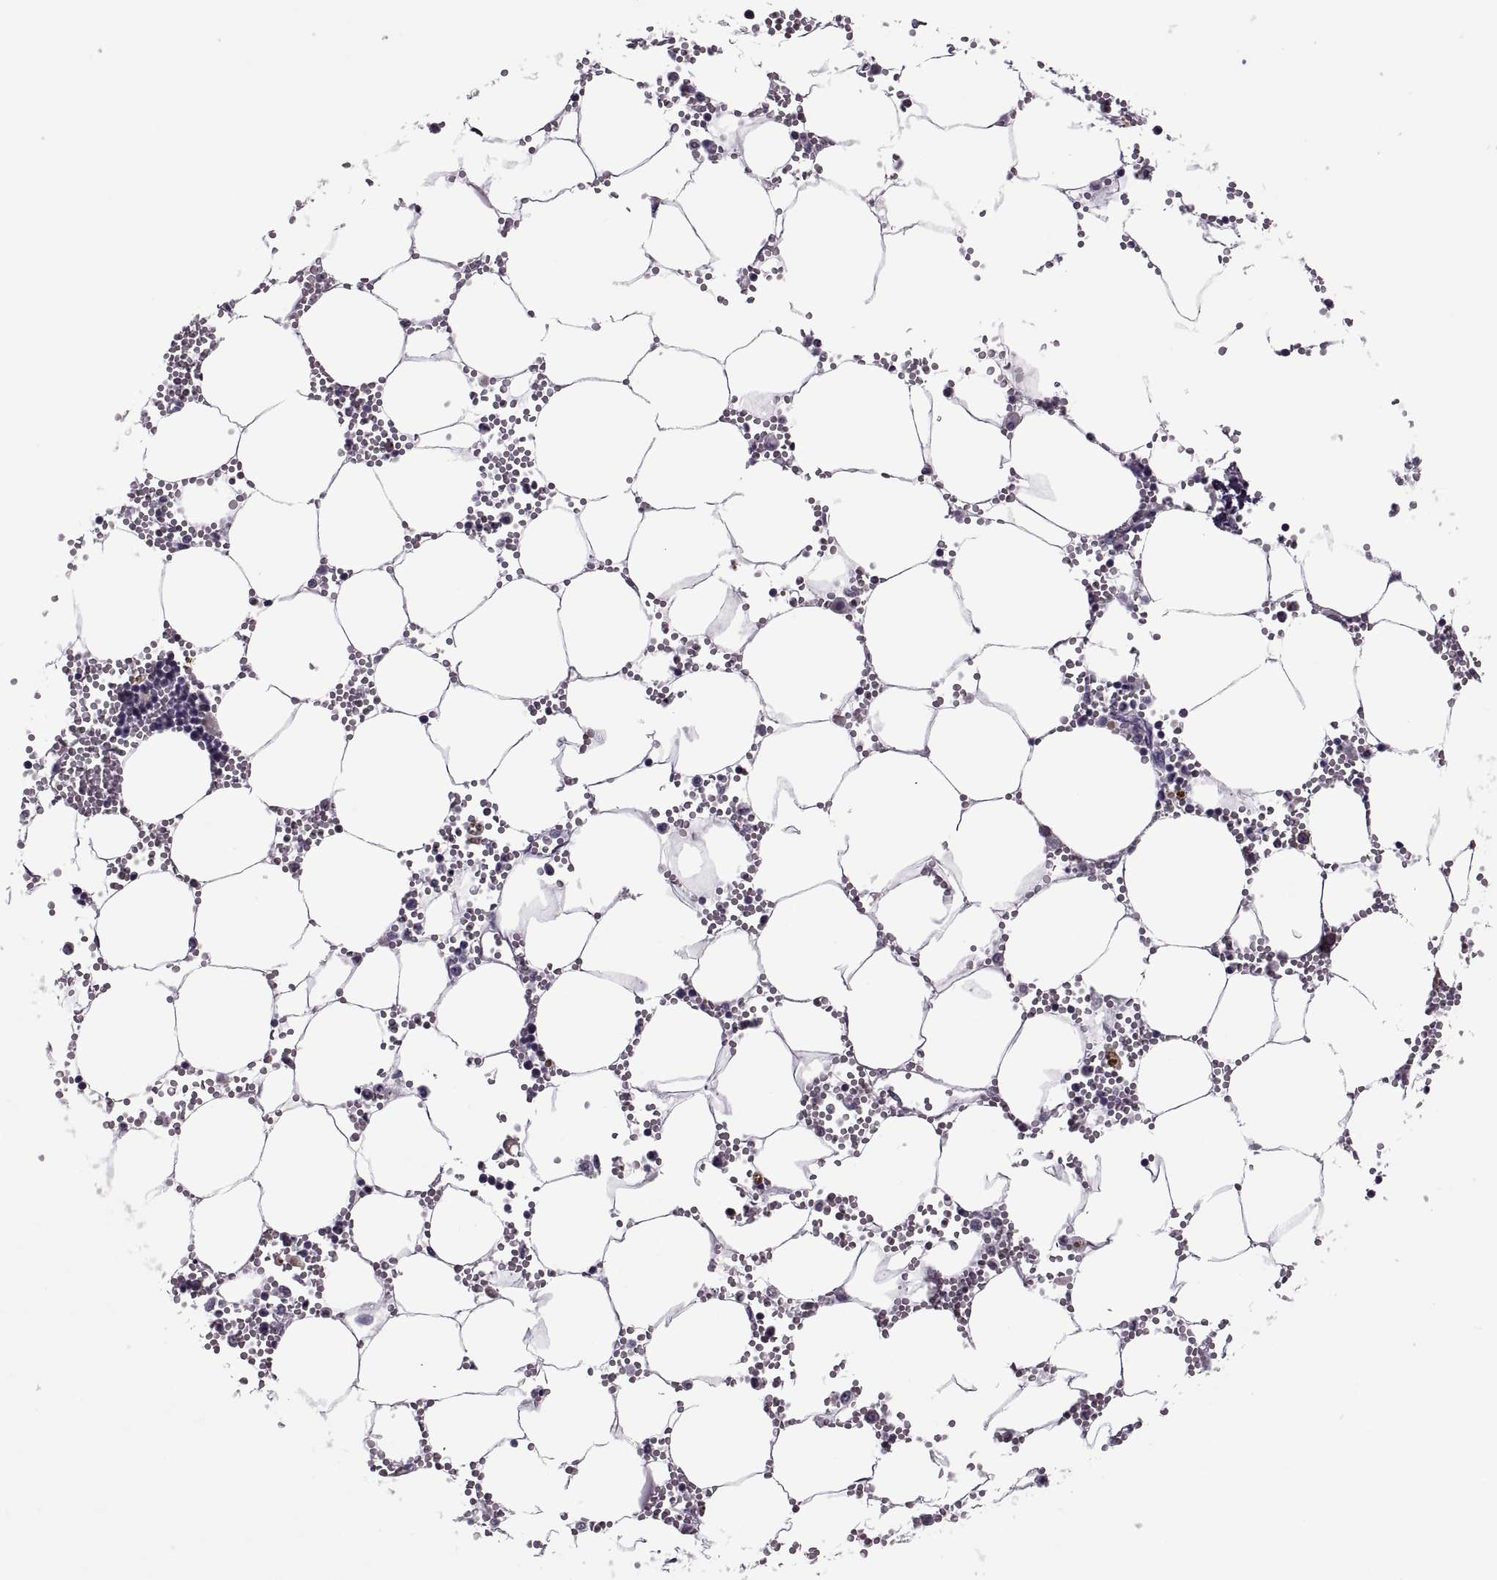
{"staining": {"intensity": "moderate", "quantity": "<25%", "location": "cytoplasmic/membranous"}, "tissue": "bone marrow", "cell_type": "Hematopoietic cells", "image_type": "normal", "snomed": [{"axis": "morphology", "description": "Normal tissue, NOS"}, {"axis": "topography", "description": "Bone marrow"}], "caption": "Immunohistochemical staining of normal human bone marrow displays low levels of moderate cytoplasmic/membranous expression in approximately <25% of hematopoietic cells.", "gene": "PABPC1", "patient": {"sex": "male", "age": 54}}